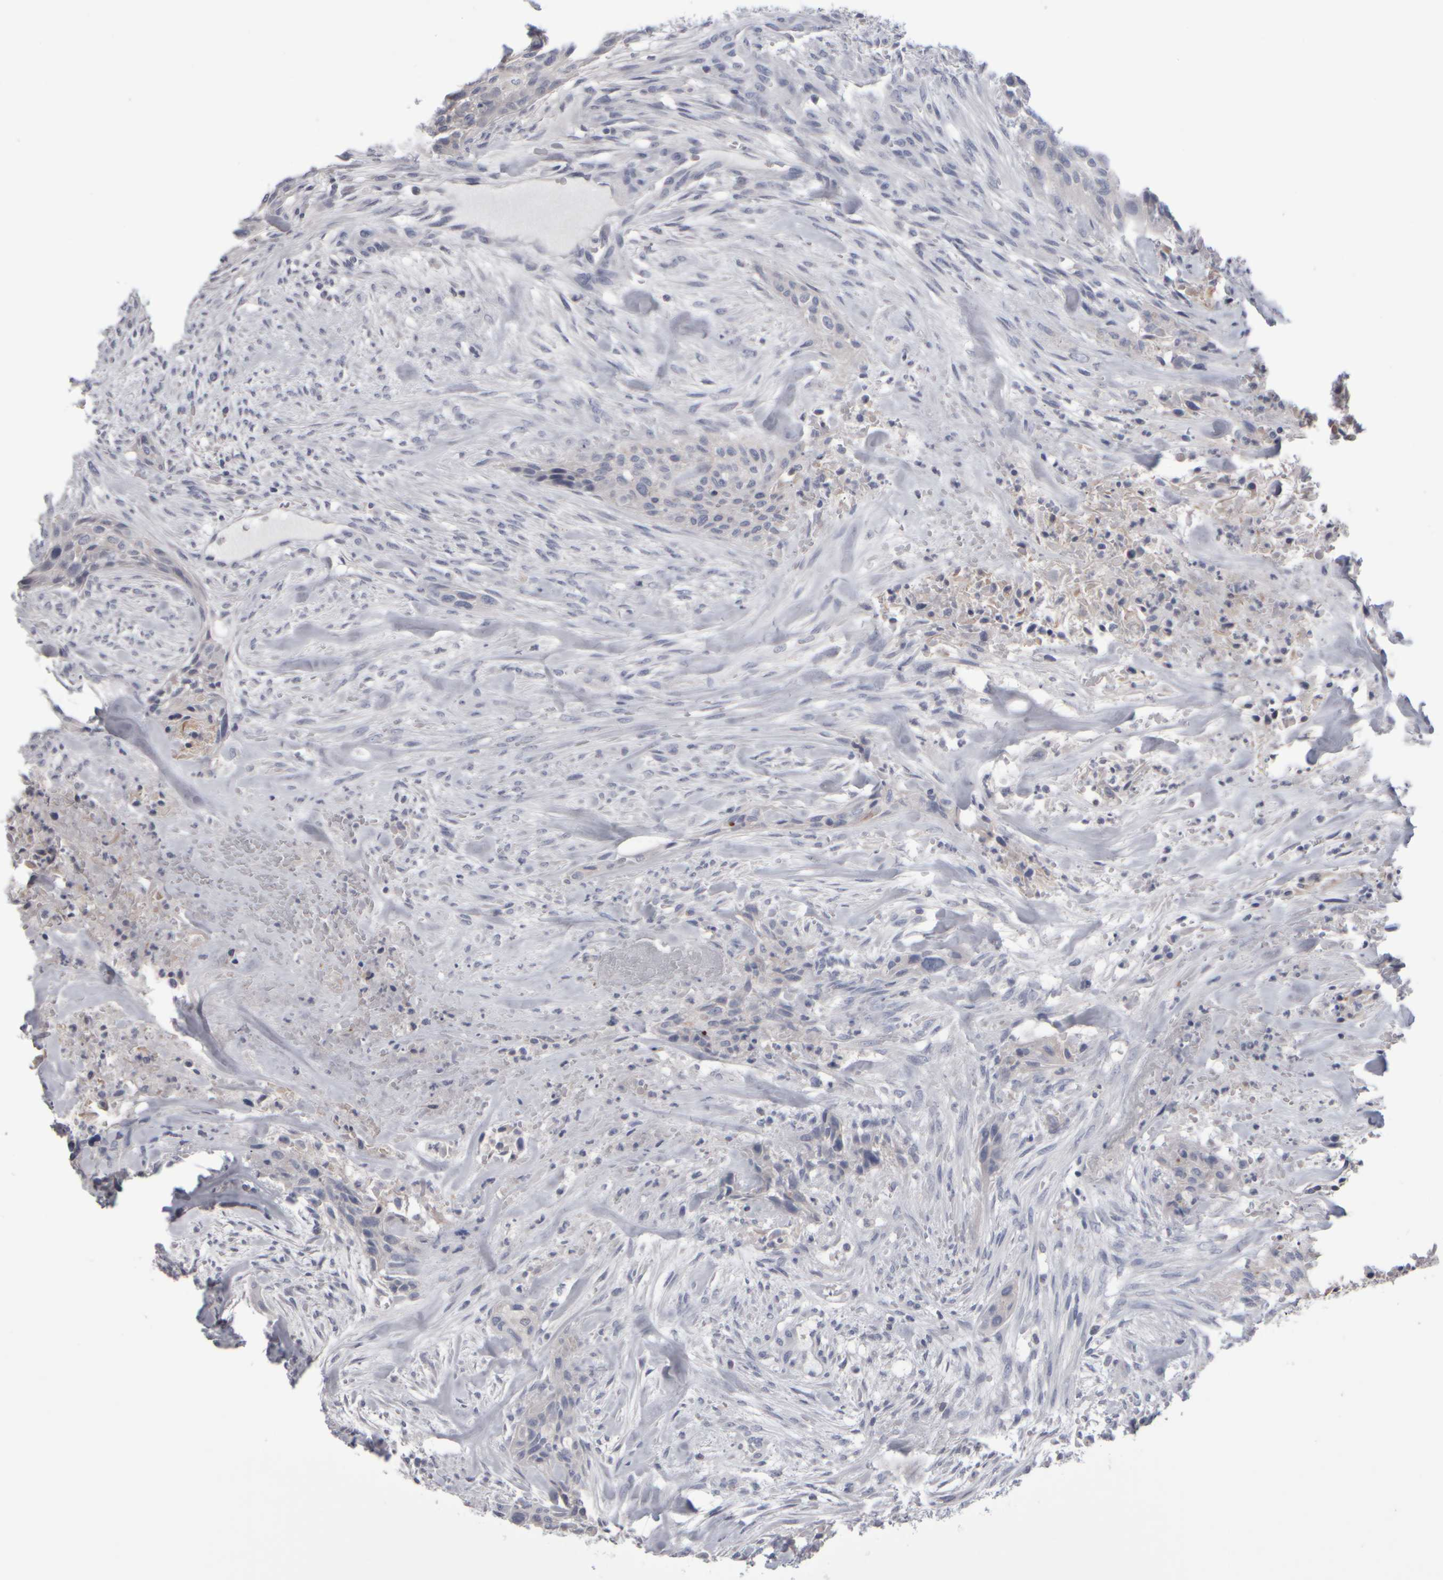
{"staining": {"intensity": "negative", "quantity": "none", "location": "none"}, "tissue": "urothelial cancer", "cell_type": "Tumor cells", "image_type": "cancer", "snomed": [{"axis": "morphology", "description": "Urothelial carcinoma, High grade"}, {"axis": "topography", "description": "Urinary bladder"}], "caption": "Urothelial carcinoma (high-grade) was stained to show a protein in brown. There is no significant expression in tumor cells.", "gene": "EPHX2", "patient": {"sex": "male", "age": 35}}